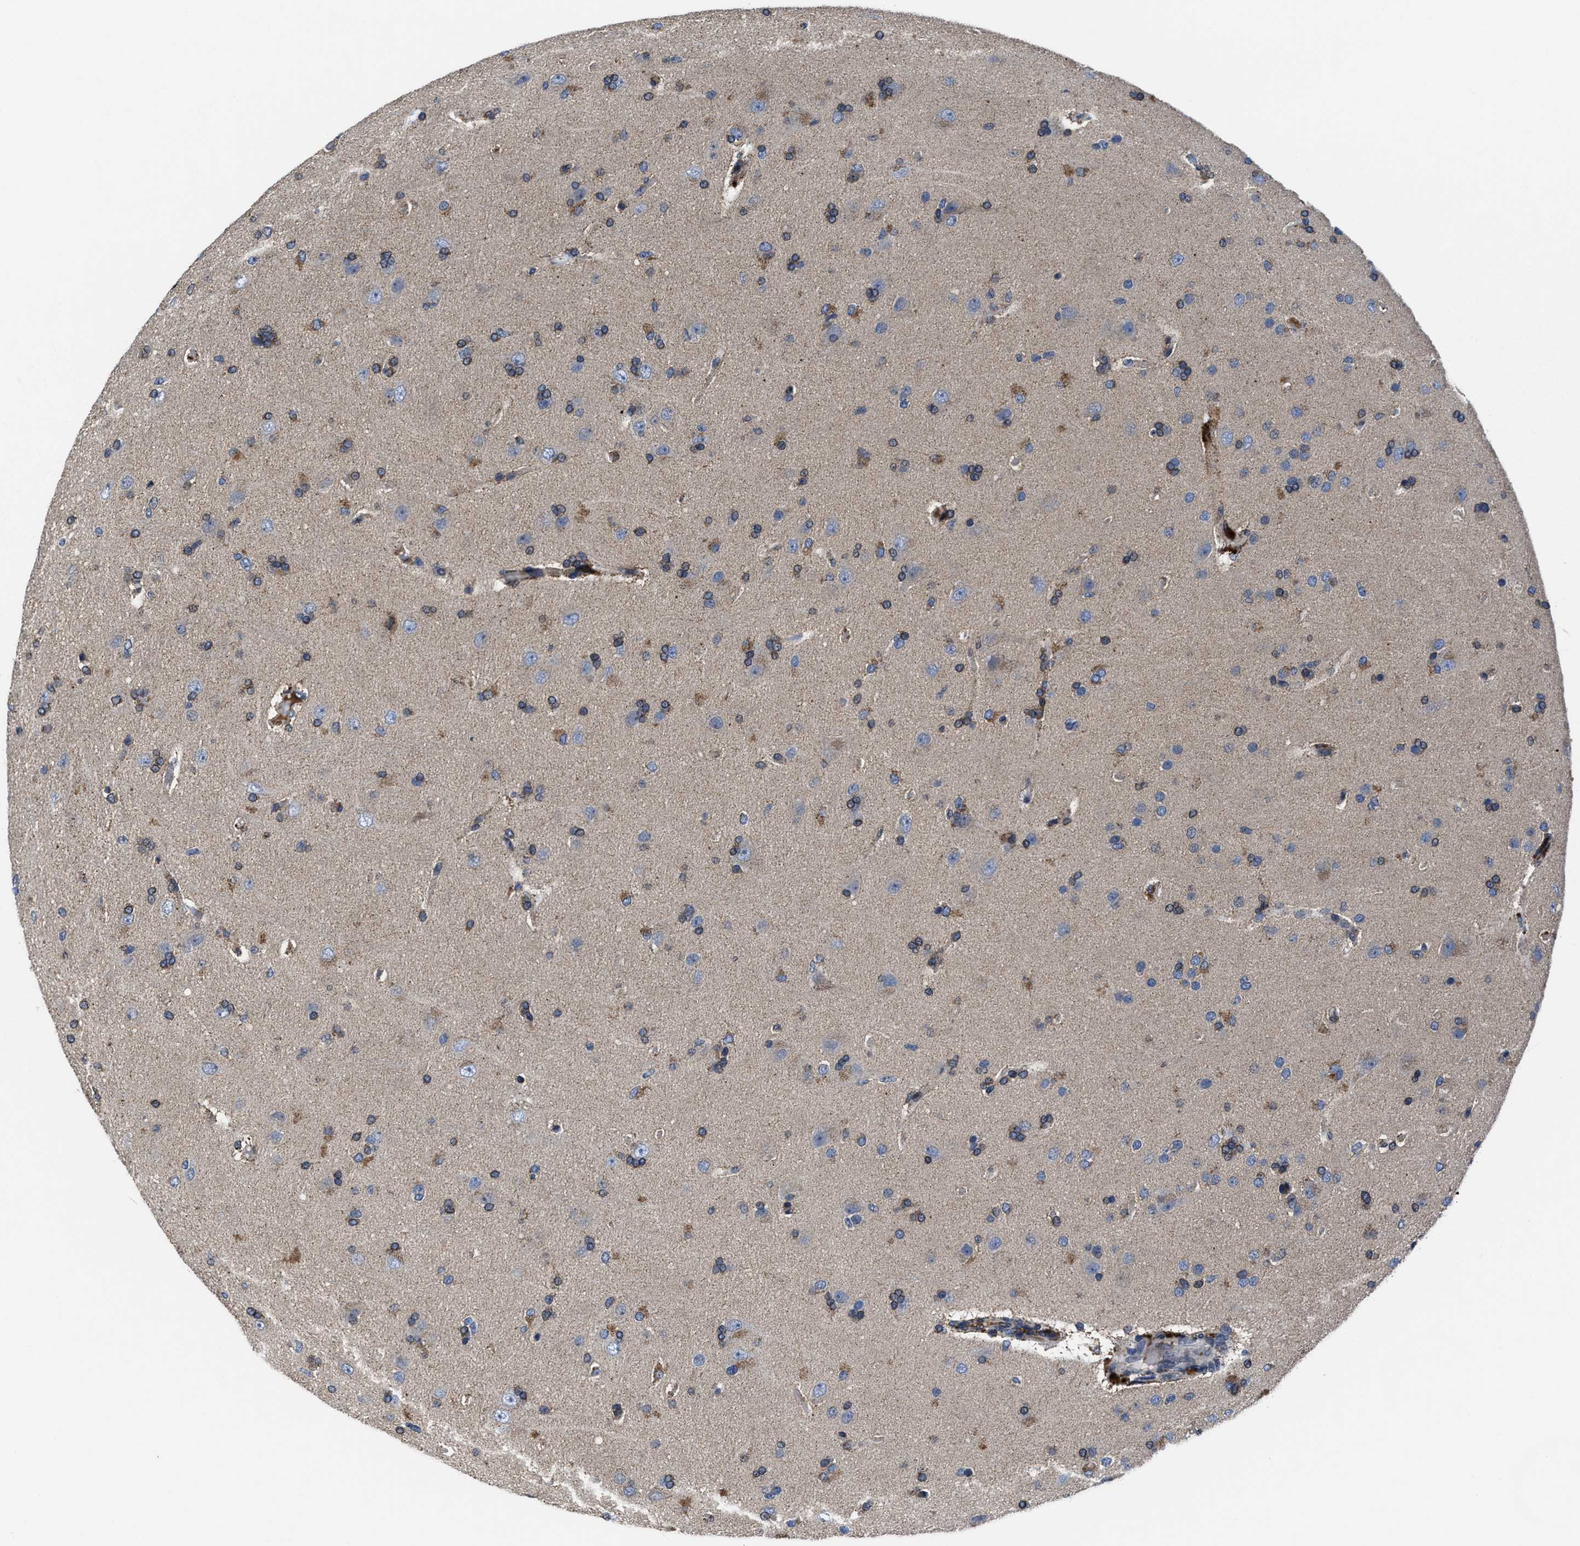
{"staining": {"intensity": "moderate", "quantity": "25%-75%", "location": "cytoplasmic/membranous"}, "tissue": "glioma", "cell_type": "Tumor cells", "image_type": "cancer", "snomed": [{"axis": "morphology", "description": "Glioma, malignant, High grade"}, {"axis": "topography", "description": "Brain"}], "caption": "Malignant glioma (high-grade) was stained to show a protein in brown. There is medium levels of moderate cytoplasmic/membranous staining in about 25%-75% of tumor cells.", "gene": "CACNA1D", "patient": {"sex": "male", "age": 72}}